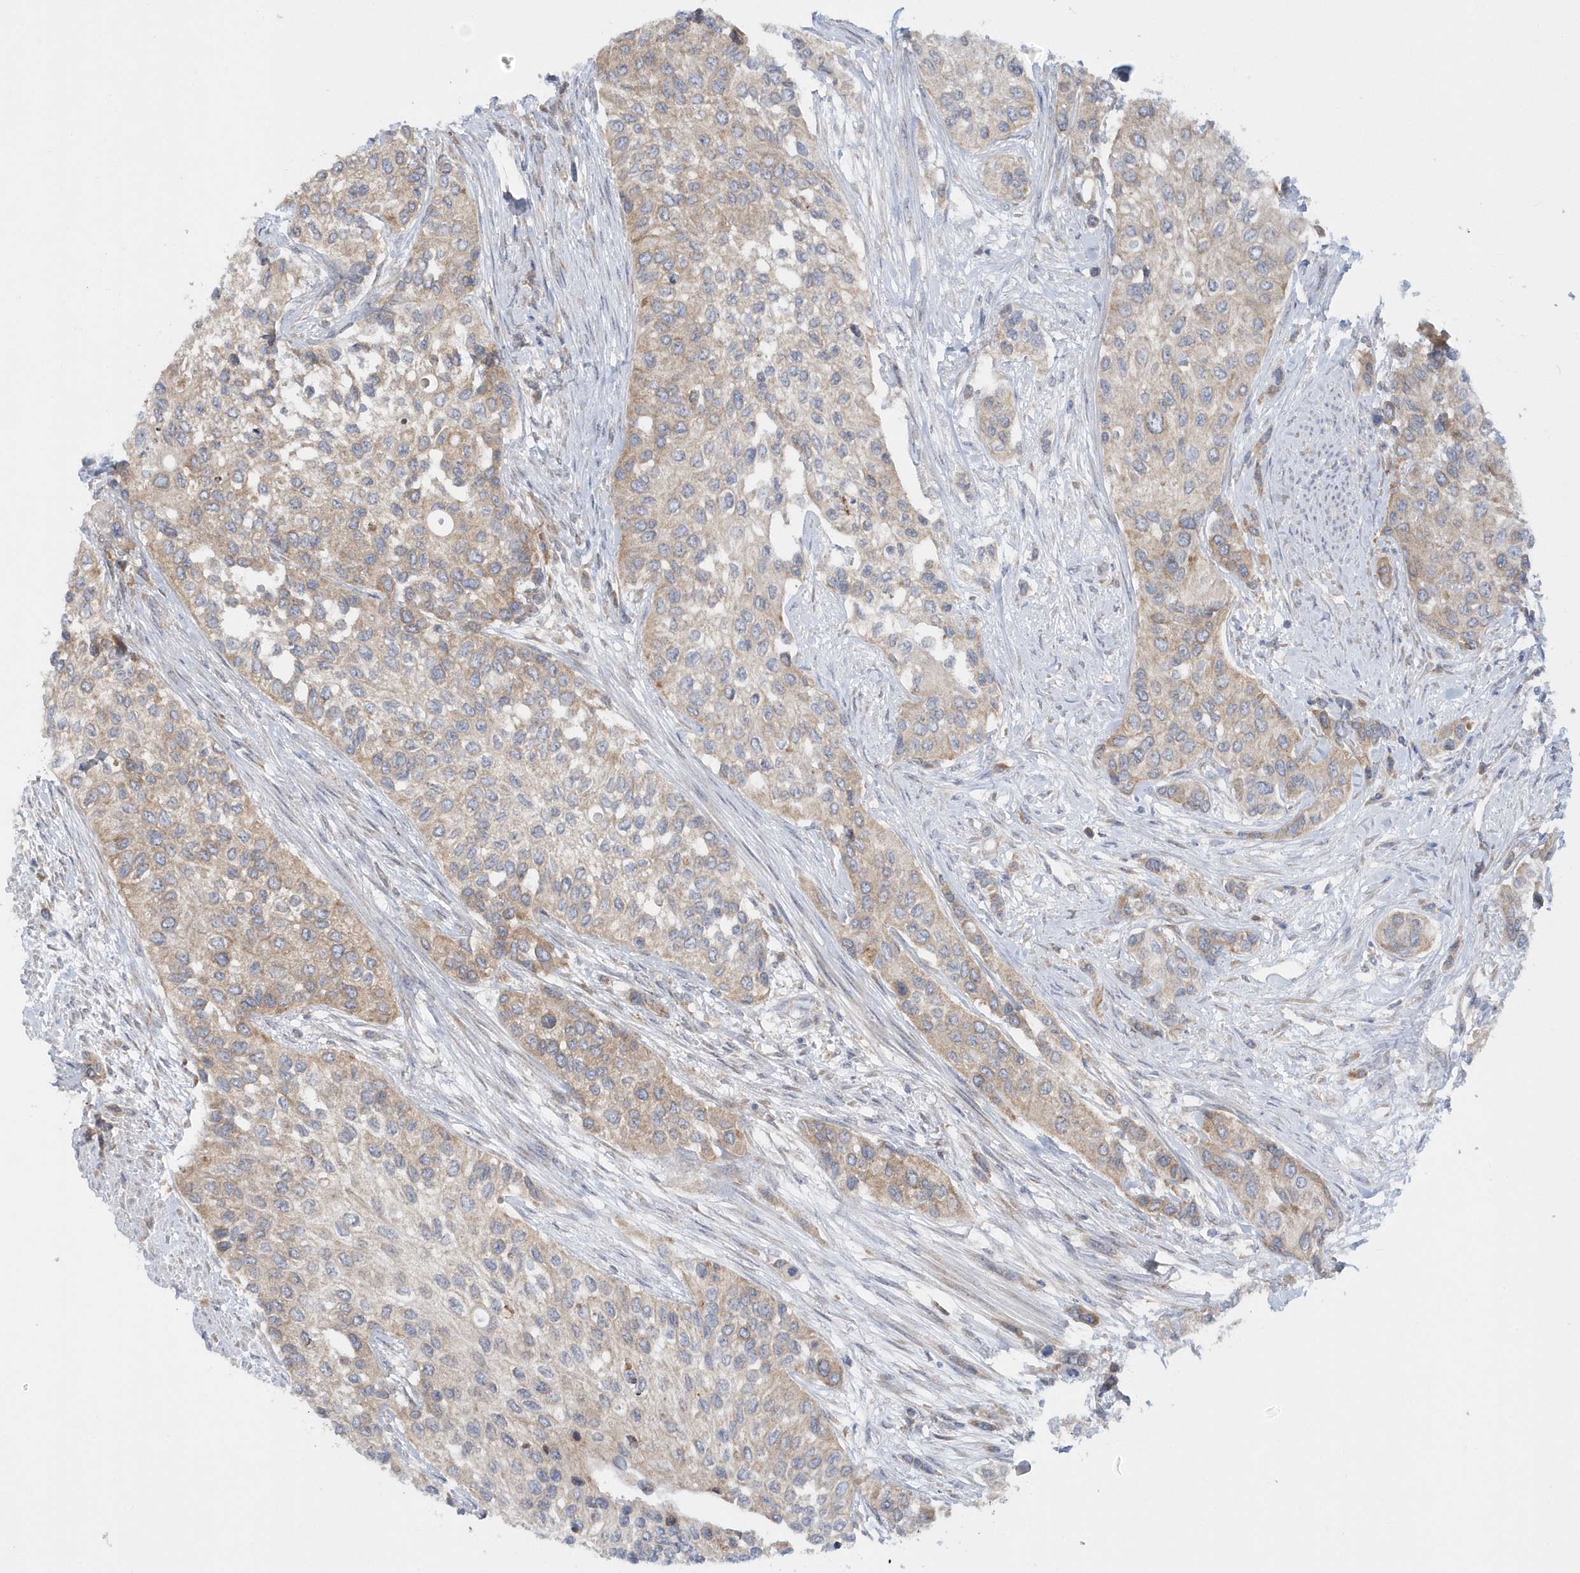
{"staining": {"intensity": "weak", "quantity": ">75%", "location": "cytoplasmic/membranous"}, "tissue": "urothelial cancer", "cell_type": "Tumor cells", "image_type": "cancer", "snomed": [{"axis": "morphology", "description": "Normal tissue, NOS"}, {"axis": "morphology", "description": "Urothelial carcinoma, High grade"}, {"axis": "topography", "description": "Vascular tissue"}, {"axis": "topography", "description": "Urinary bladder"}], "caption": "Immunohistochemistry histopathology image of urothelial carcinoma (high-grade) stained for a protein (brown), which demonstrates low levels of weak cytoplasmic/membranous expression in about >75% of tumor cells.", "gene": "EIF3C", "patient": {"sex": "female", "age": 56}}